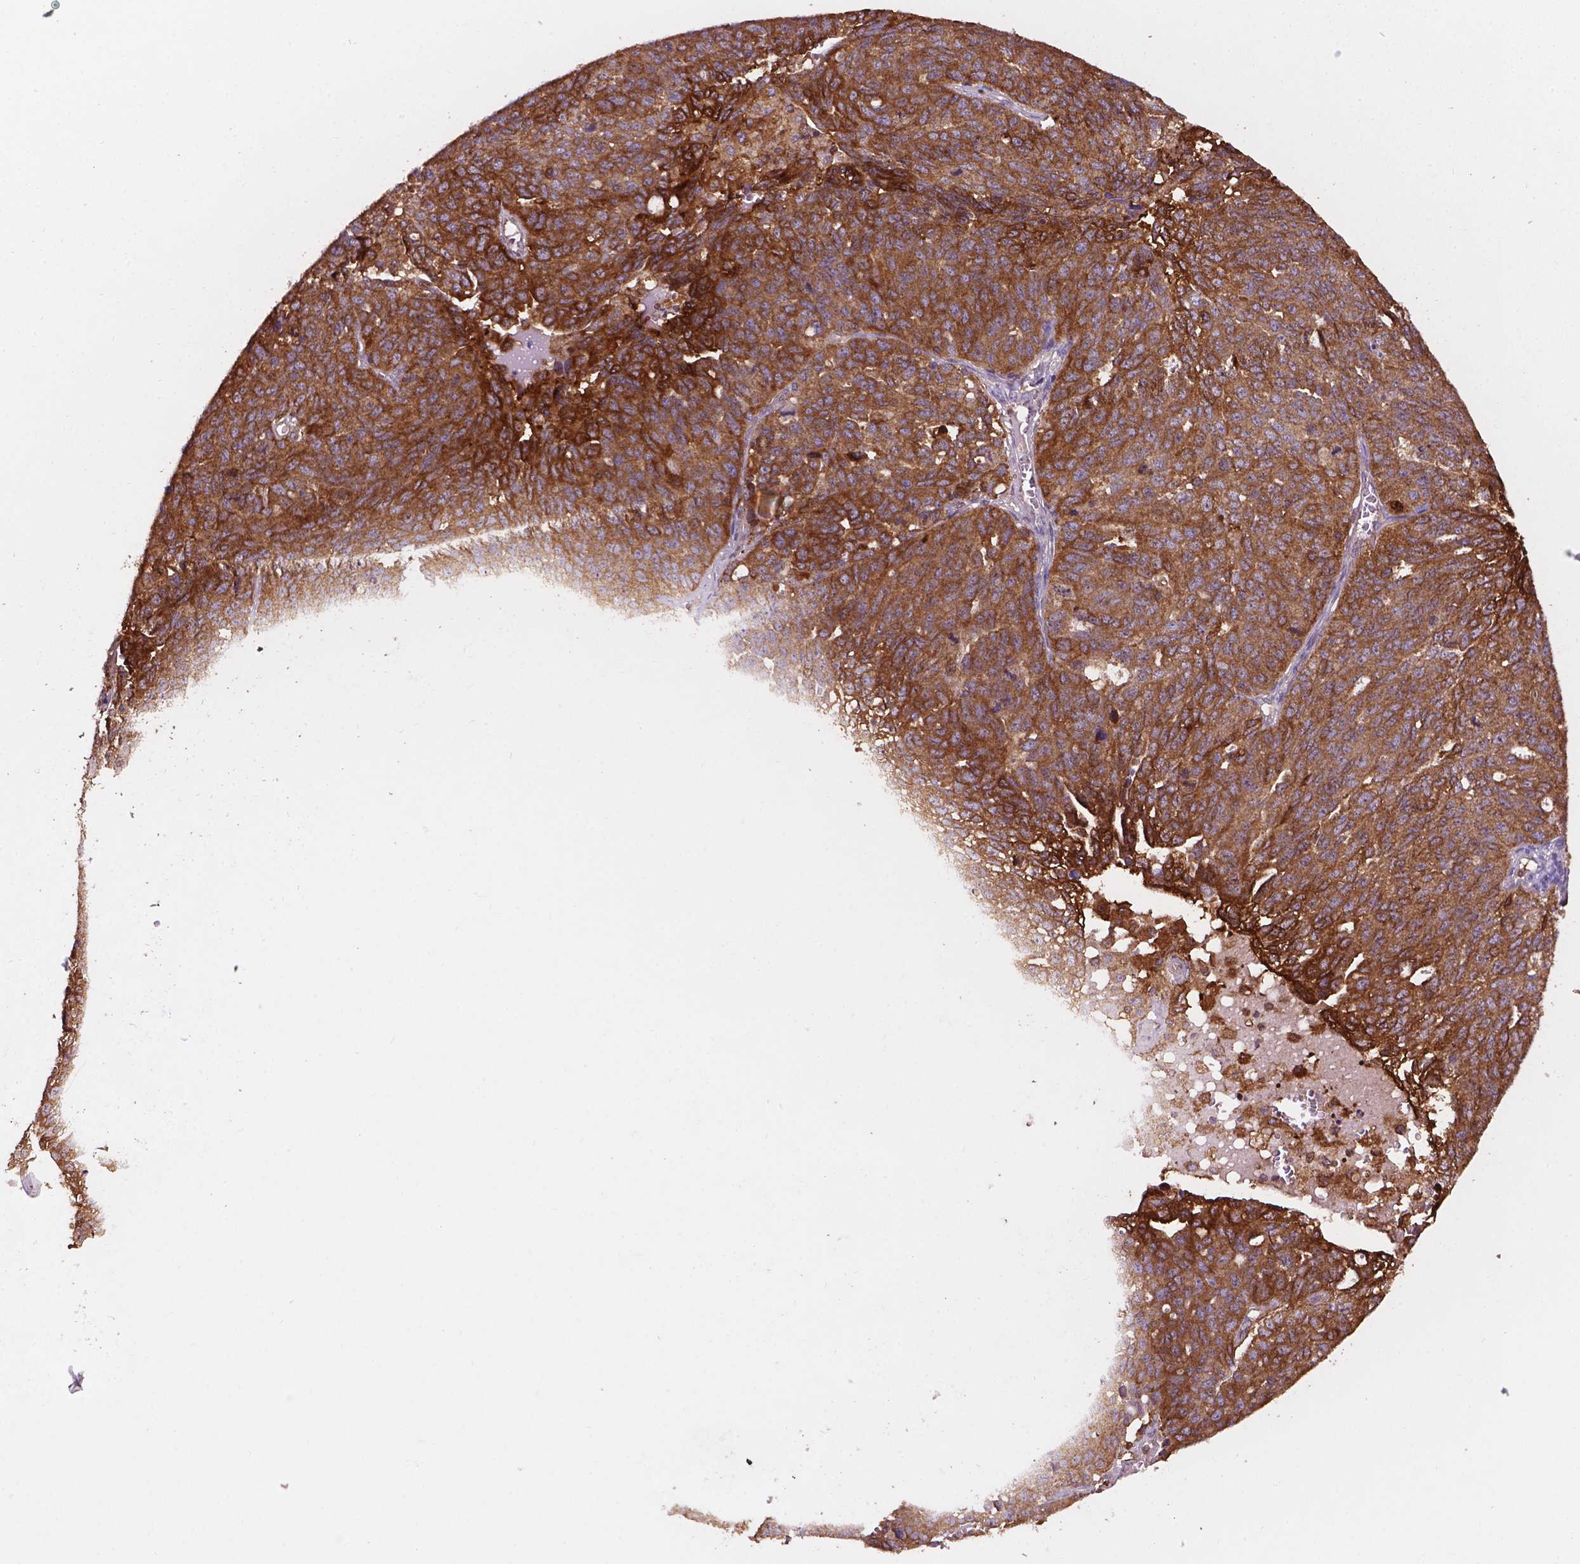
{"staining": {"intensity": "moderate", "quantity": ">75%", "location": "cytoplasmic/membranous"}, "tissue": "ovarian cancer", "cell_type": "Tumor cells", "image_type": "cancer", "snomed": [{"axis": "morphology", "description": "Cystadenocarcinoma, serous, NOS"}, {"axis": "topography", "description": "Ovary"}], "caption": "A high-resolution photomicrograph shows immunohistochemistry (IHC) staining of ovarian serous cystadenocarcinoma, which shows moderate cytoplasmic/membranous expression in approximately >75% of tumor cells. (DAB IHC, brown staining for protein, blue staining for nuclei).", "gene": "SMAD3", "patient": {"sex": "female", "age": 71}}